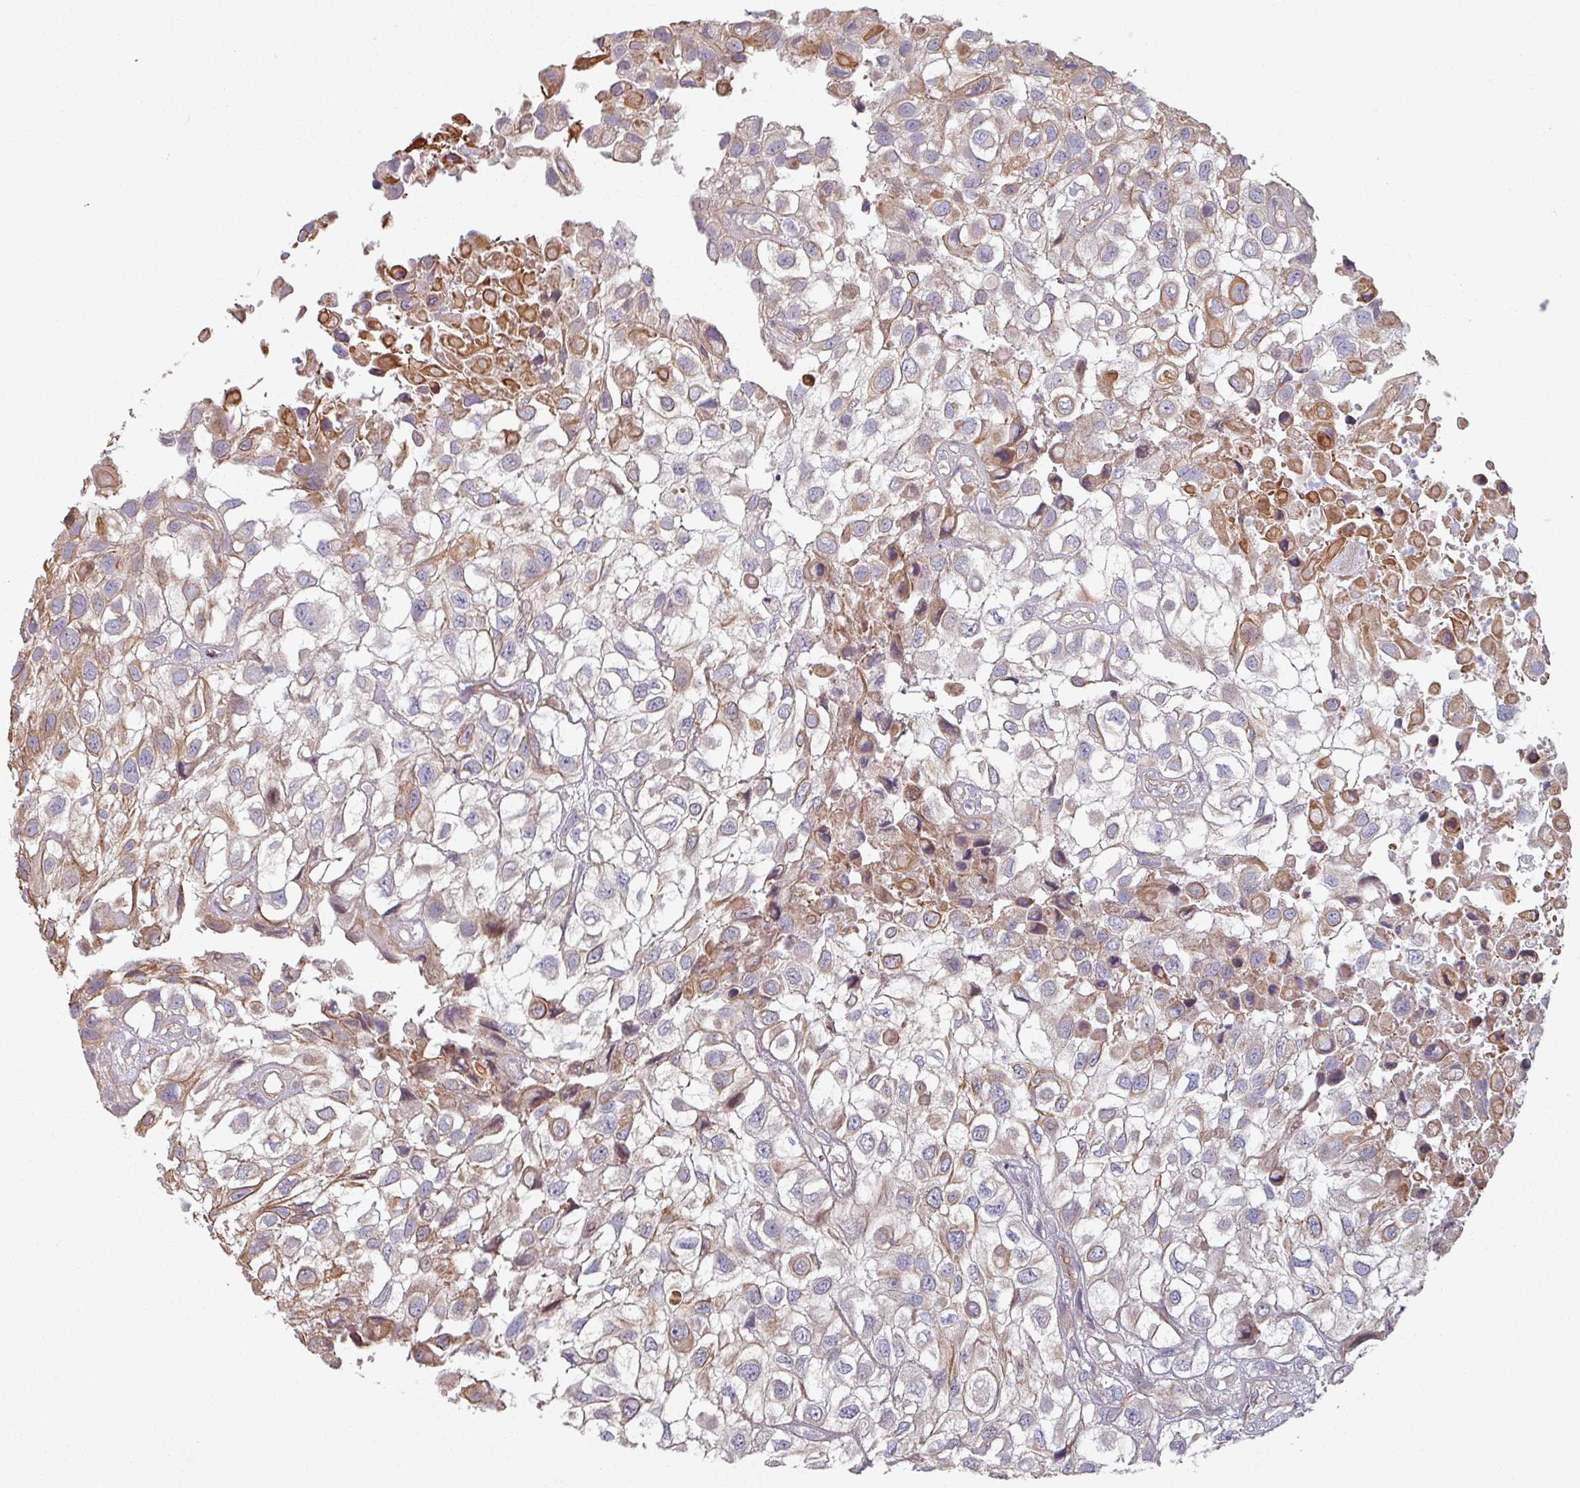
{"staining": {"intensity": "moderate", "quantity": "25%-75%", "location": "cytoplasmic/membranous"}, "tissue": "urothelial cancer", "cell_type": "Tumor cells", "image_type": "cancer", "snomed": [{"axis": "morphology", "description": "Urothelial carcinoma, High grade"}, {"axis": "topography", "description": "Urinary bladder"}], "caption": "Tumor cells show medium levels of moderate cytoplasmic/membranous staining in about 25%-75% of cells in human high-grade urothelial carcinoma.", "gene": "C4BPB", "patient": {"sex": "male", "age": 56}}